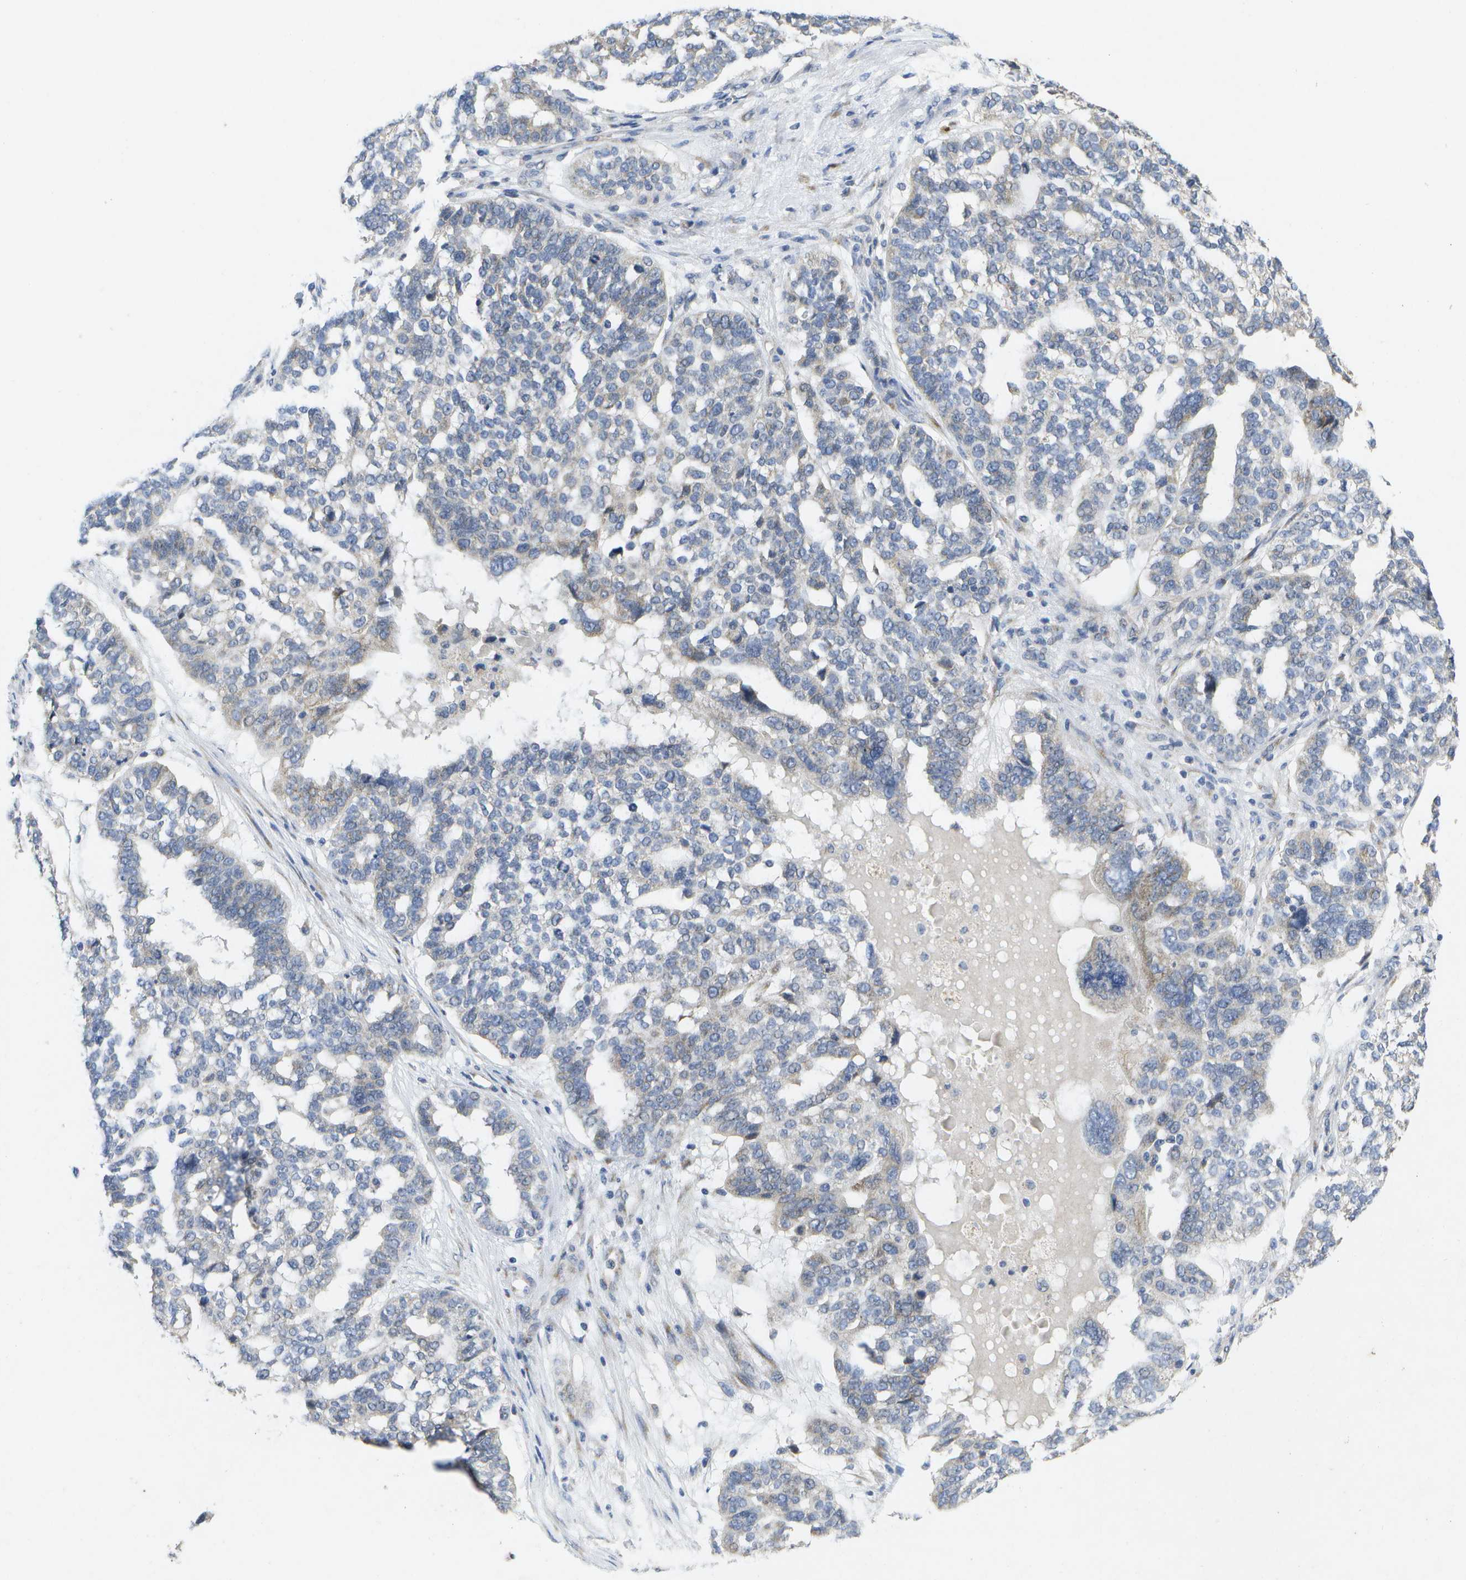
{"staining": {"intensity": "weak", "quantity": "<25%", "location": "cytoplasmic/membranous"}, "tissue": "ovarian cancer", "cell_type": "Tumor cells", "image_type": "cancer", "snomed": [{"axis": "morphology", "description": "Cystadenocarcinoma, serous, NOS"}, {"axis": "topography", "description": "Ovary"}], "caption": "This image is of ovarian serous cystadenocarcinoma stained with IHC to label a protein in brown with the nuclei are counter-stained blue. There is no positivity in tumor cells.", "gene": "KDELR1", "patient": {"sex": "female", "age": 59}}